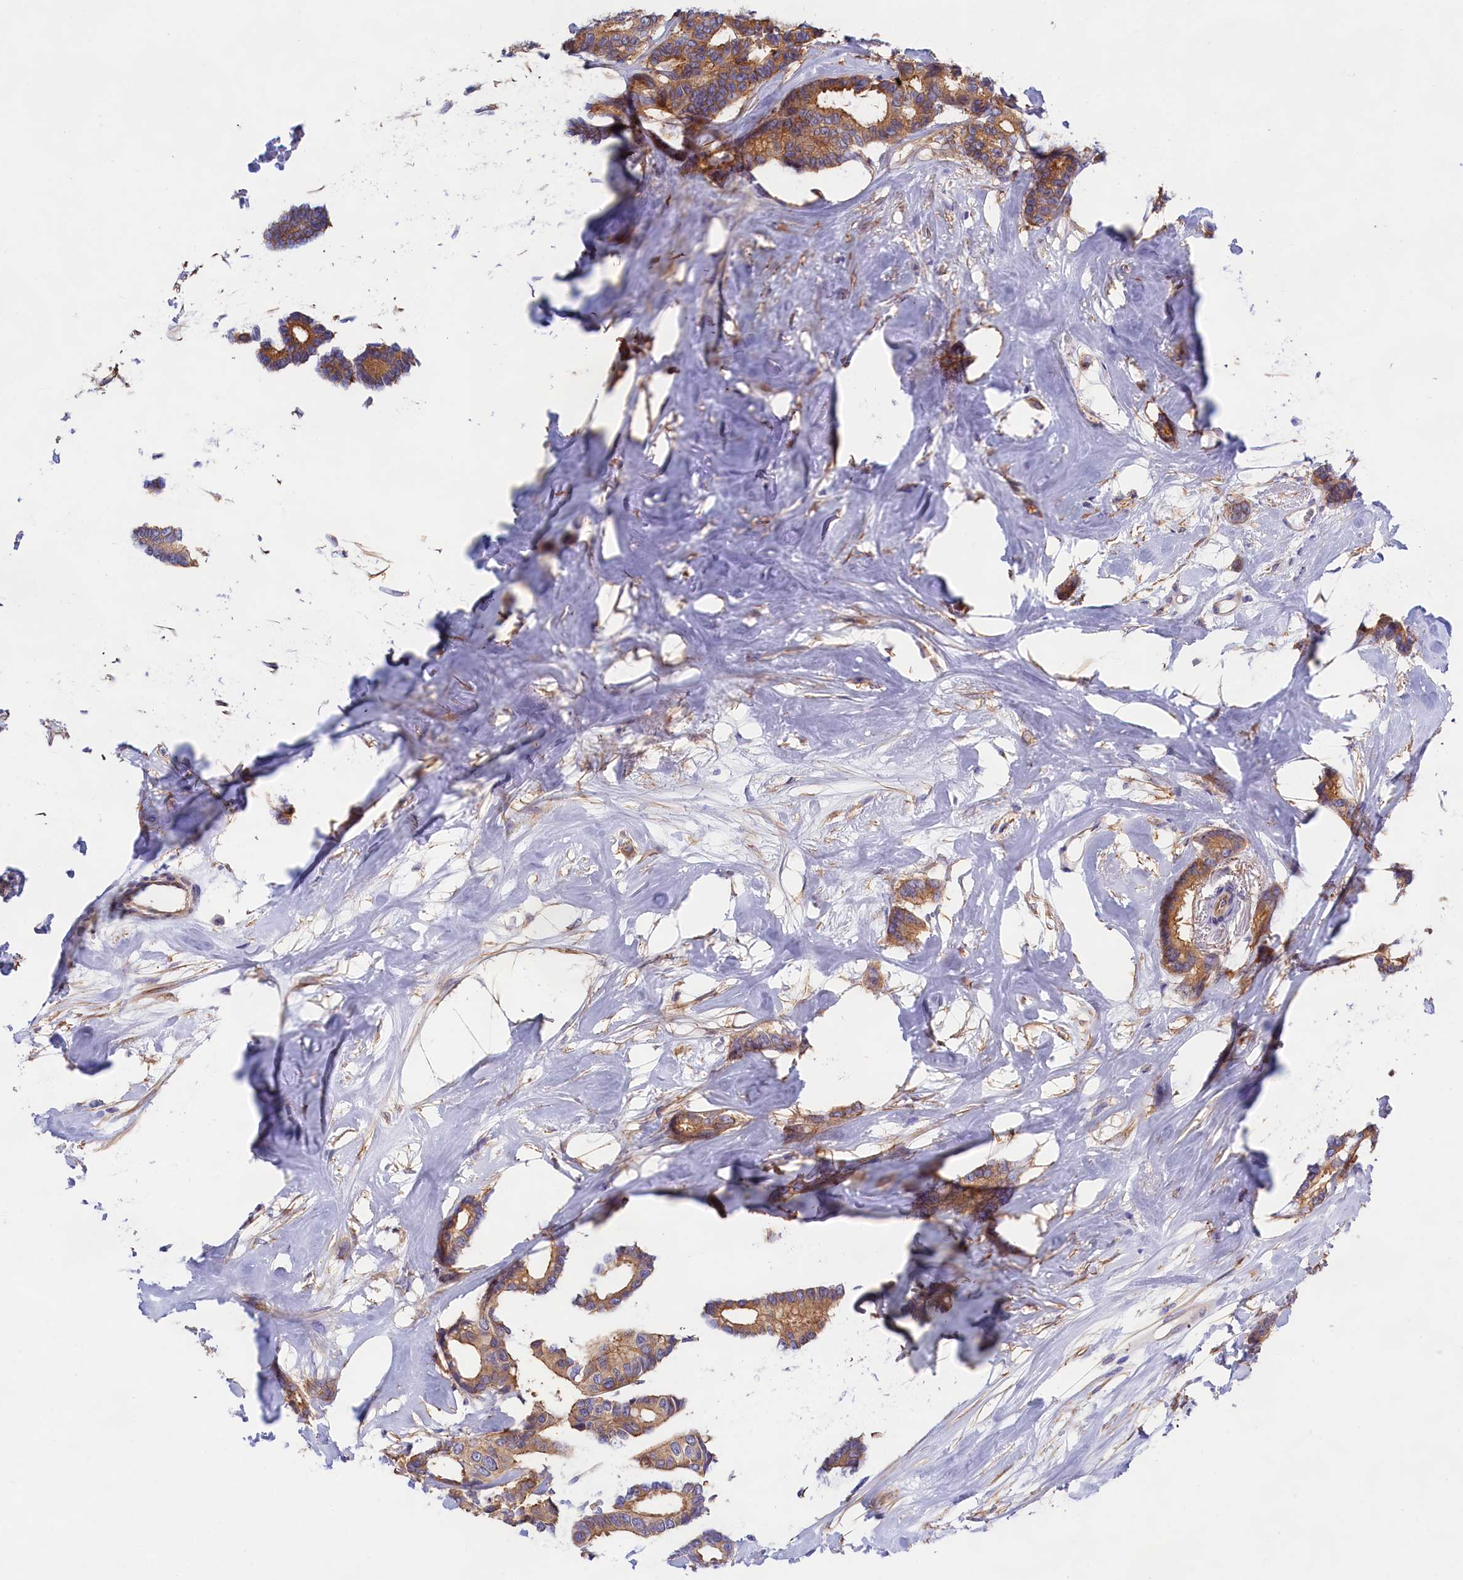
{"staining": {"intensity": "moderate", "quantity": ">75%", "location": "cytoplasmic/membranous"}, "tissue": "breast cancer", "cell_type": "Tumor cells", "image_type": "cancer", "snomed": [{"axis": "morphology", "description": "Duct carcinoma"}, {"axis": "topography", "description": "Breast"}], "caption": "The photomicrograph demonstrates staining of breast cancer, revealing moderate cytoplasmic/membranous protein expression (brown color) within tumor cells.", "gene": "PPP1R13L", "patient": {"sex": "female", "age": 87}}